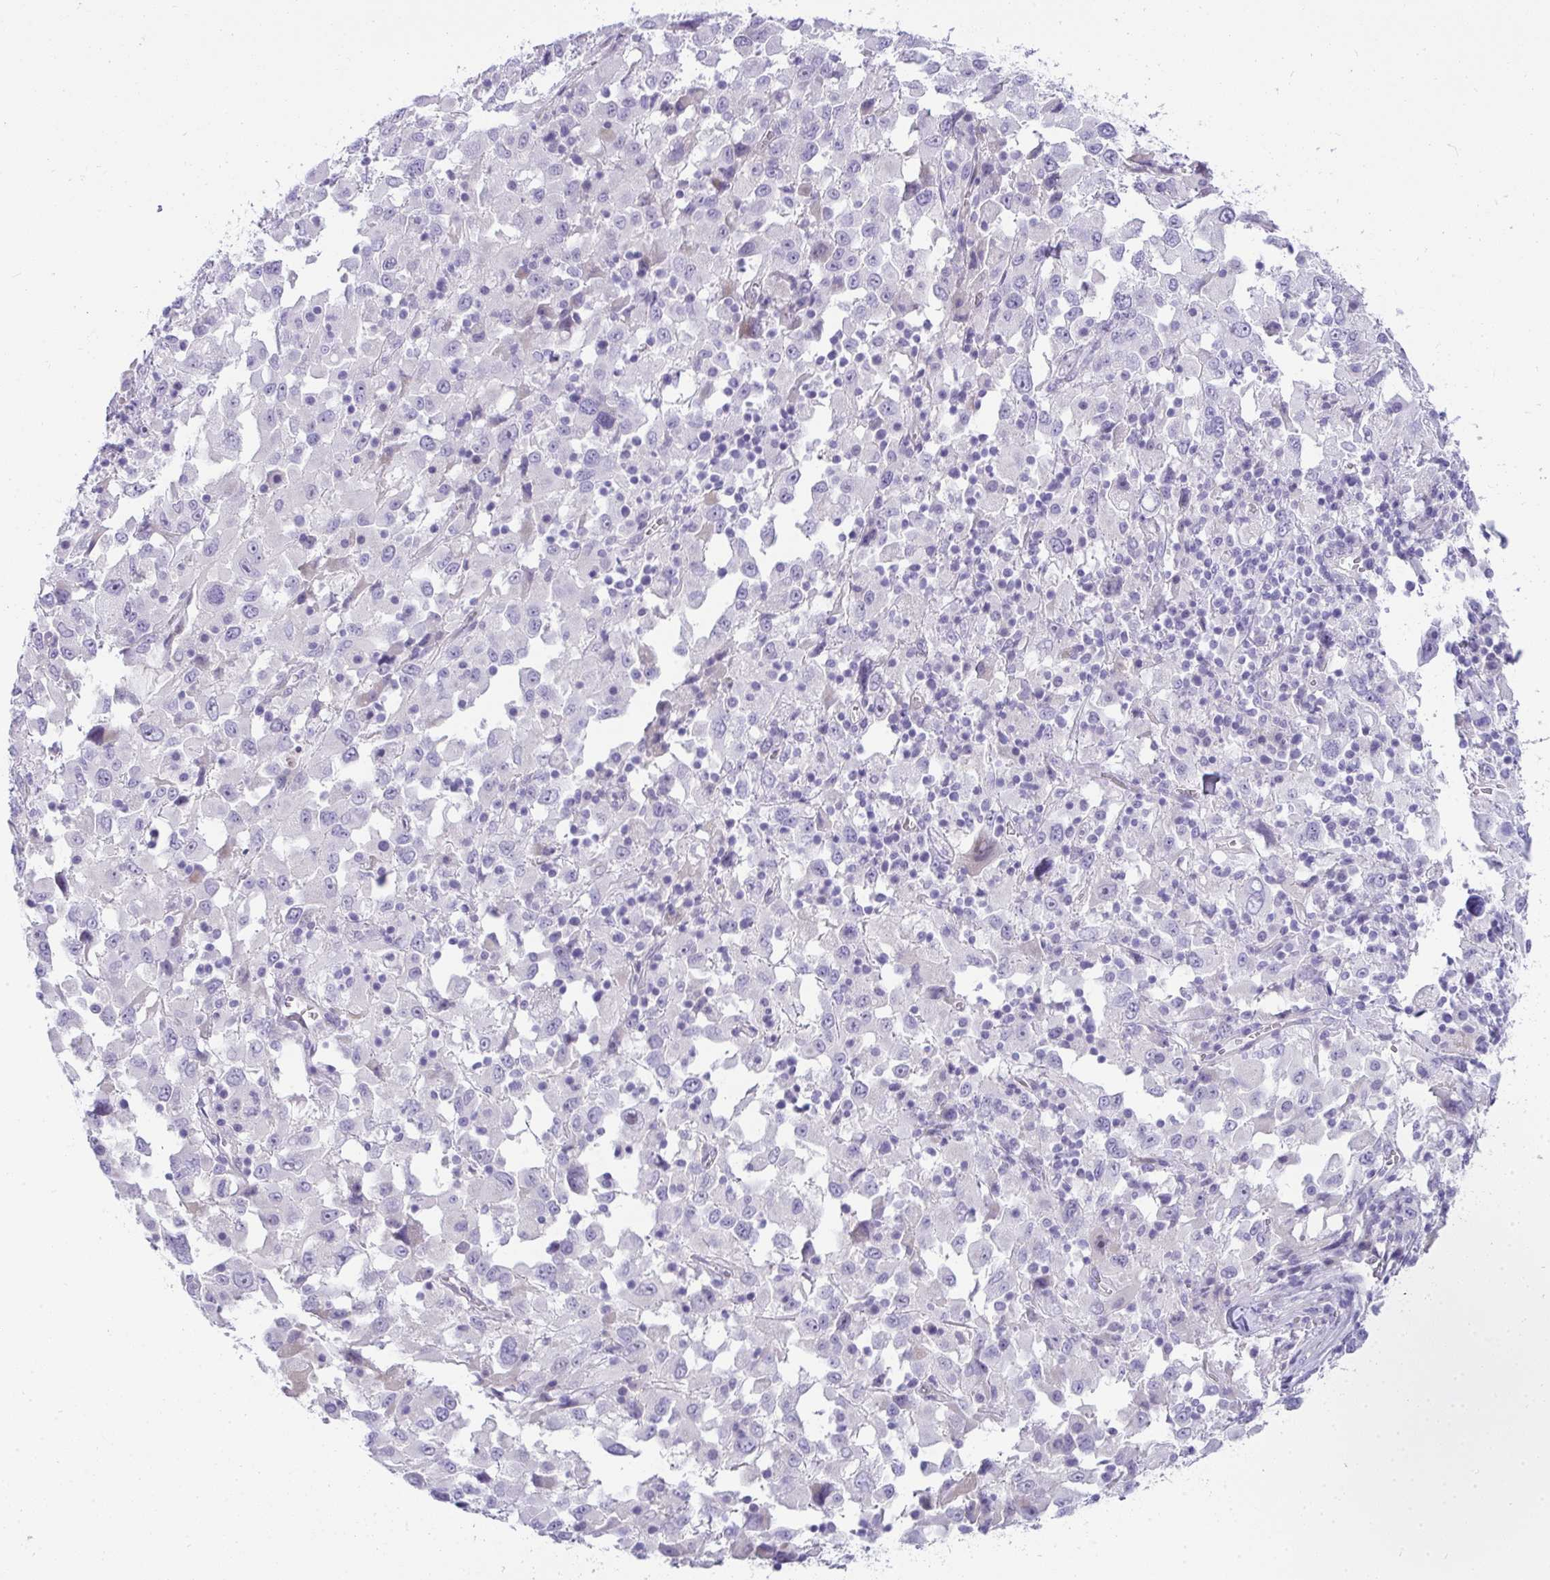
{"staining": {"intensity": "negative", "quantity": "none", "location": "none"}, "tissue": "melanoma", "cell_type": "Tumor cells", "image_type": "cancer", "snomed": [{"axis": "morphology", "description": "Malignant melanoma, Metastatic site"}, {"axis": "topography", "description": "Soft tissue"}], "caption": "Immunohistochemistry histopathology image of human melanoma stained for a protein (brown), which displays no positivity in tumor cells. (DAB (3,3'-diaminobenzidine) IHC visualized using brightfield microscopy, high magnification).", "gene": "AK5", "patient": {"sex": "male", "age": 50}}